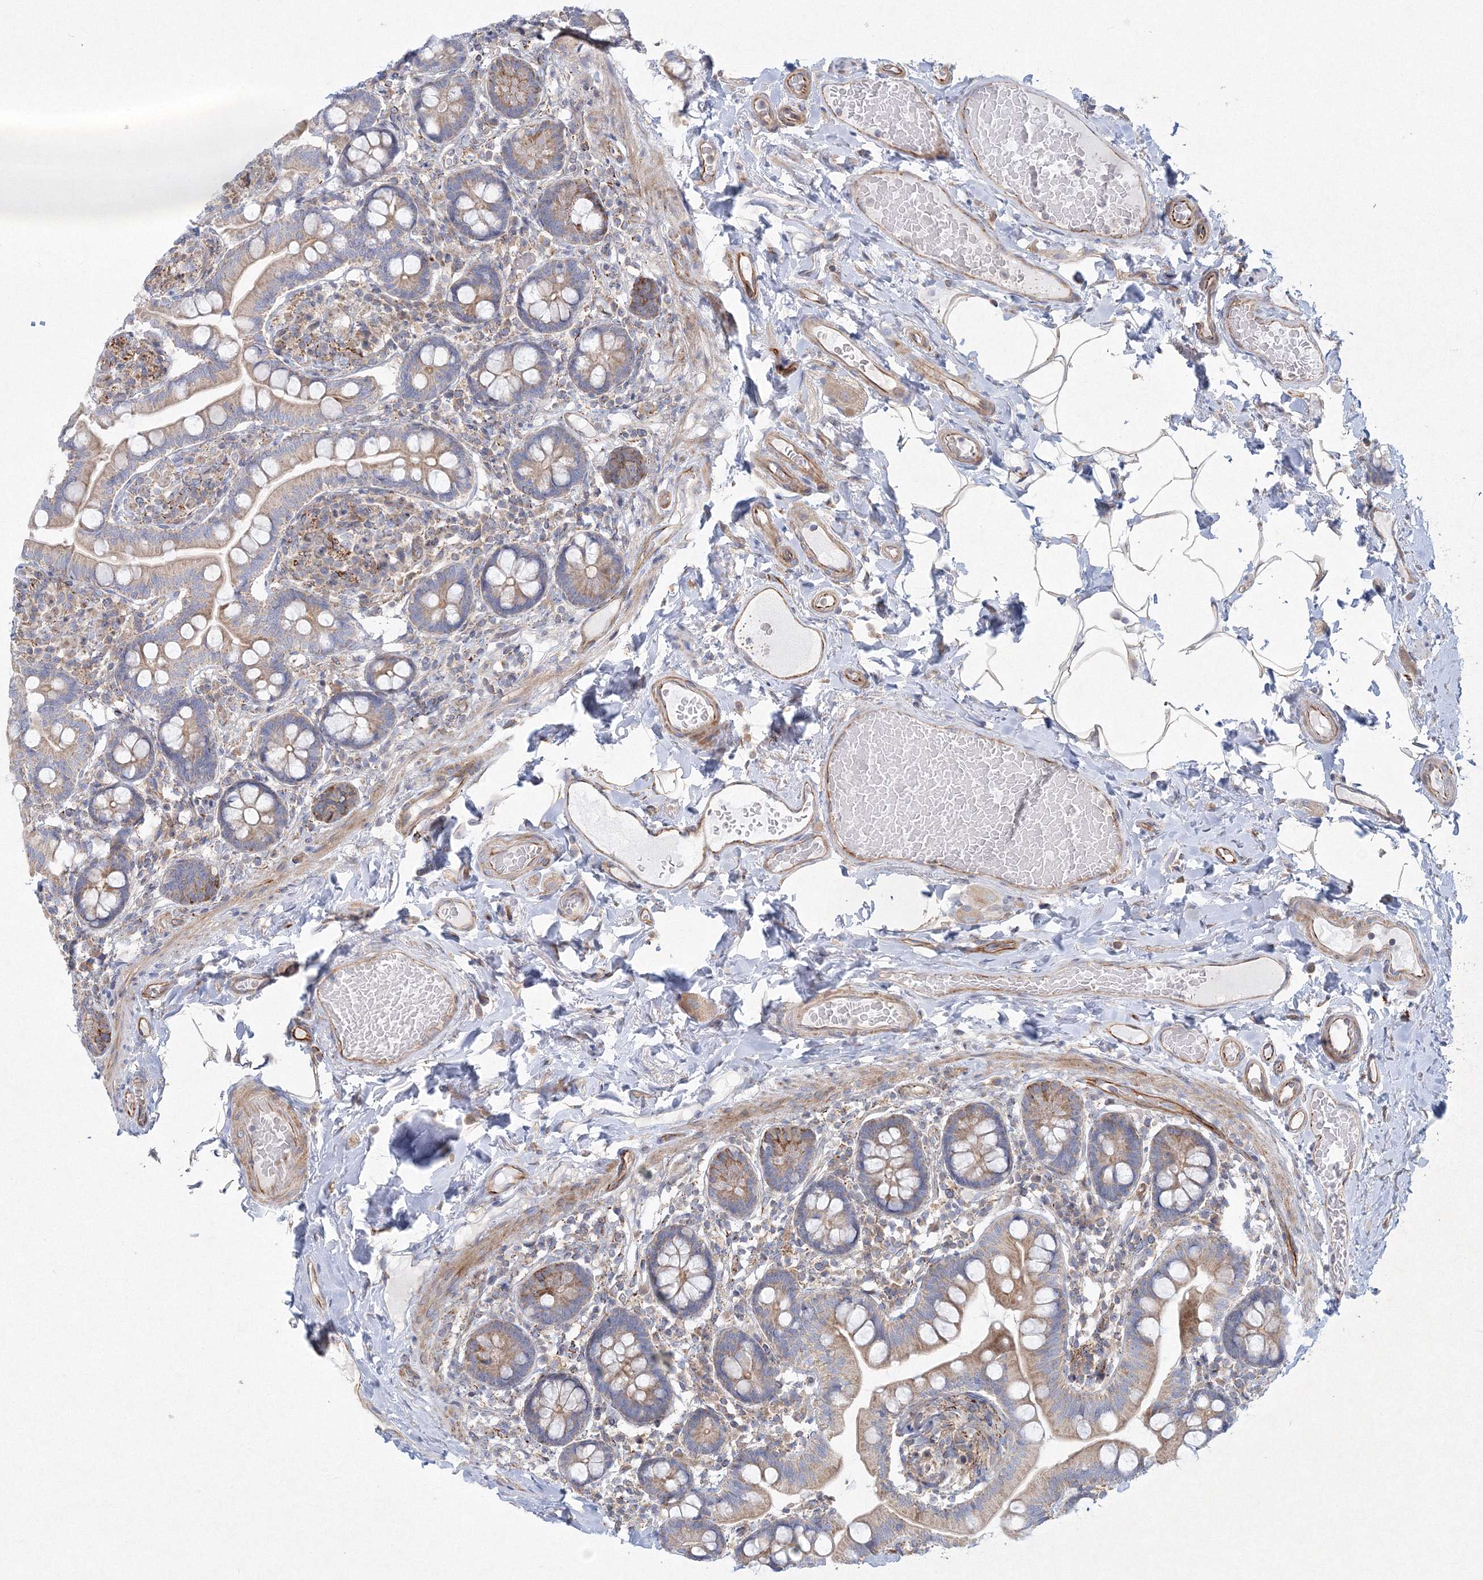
{"staining": {"intensity": "strong", "quantity": "25%-75%", "location": "cytoplasmic/membranous"}, "tissue": "small intestine", "cell_type": "Glandular cells", "image_type": "normal", "snomed": [{"axis": "morphology", "description": "Normal tissue, NOS"}, {"axis": "topography", "description": "Small intestine"}], "caption": "Immunohistochemistry of normal small intestine reveals high levels of strong cytoplasmic/membranous positivity in about 25%-75% of glandular cells.", "gene": "WDR49", "patient": {"sex": "female", "age": 64}}